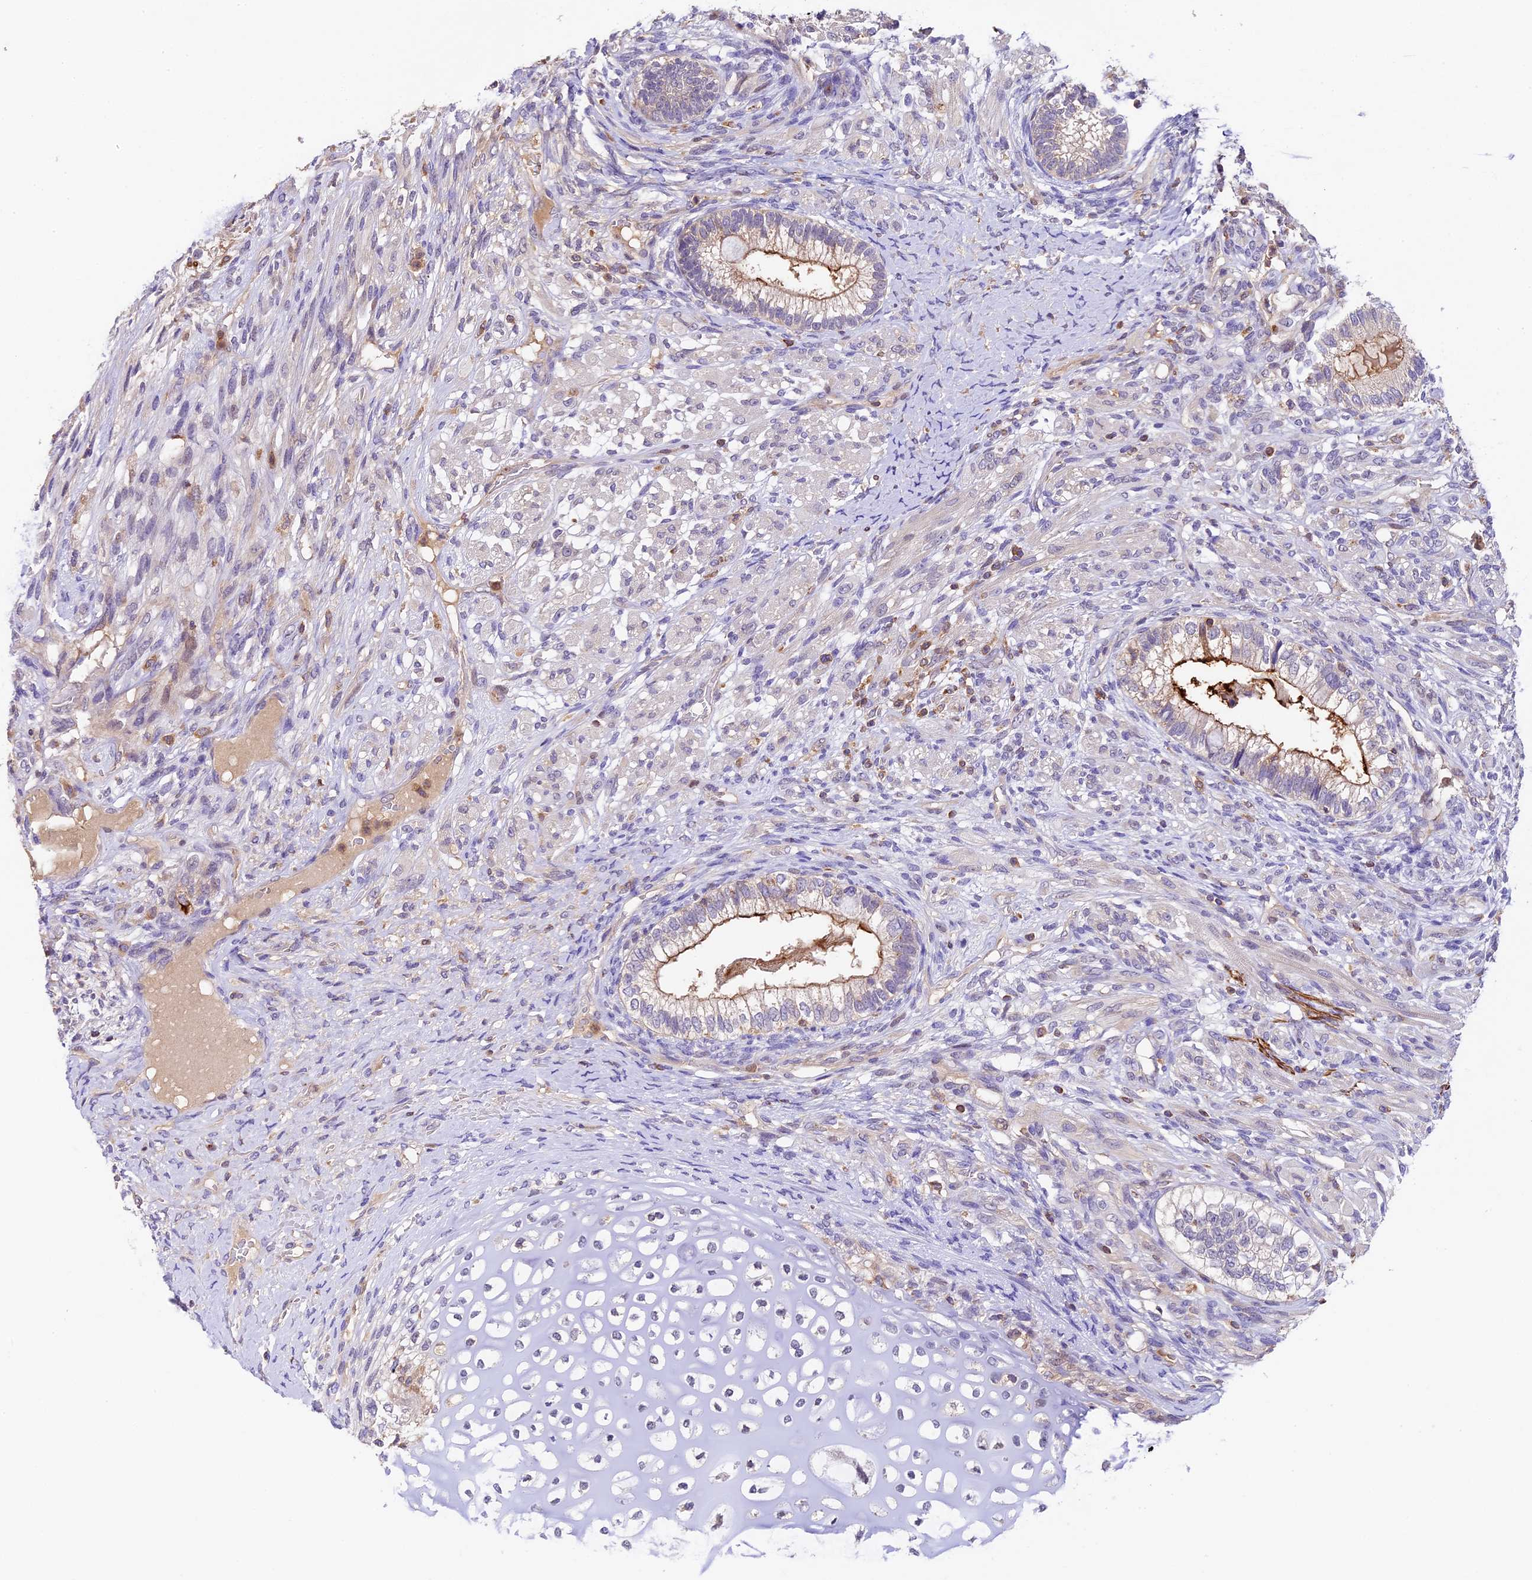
{"staining": {"intensity": "moderate", "quantity": "<25%", "location": "cytoplasmic/membranous"}, "tissue": "testis cancer", "cell_type": "Tumor cells", "image_type": "cancer", "snomed": [{"axis": "morphology", "description": "Seminoma, NOS"}, {"axis": "morphology", "description": "Carcinoma, Embryonal, NOS"}, {"axis": "topography", "description": "Testis"}], "caption": "Protein analysis of testis cancer (embryonal carcinoma) tissue reveals moderate cytoplasmic/membranous expression in approximately <25% of tumor cells. (brown staining indicates protein expression, while blue staining denotes nuclei).", "gene": "TBC1D1", "patient": {"sex": "male", "age": 28}}